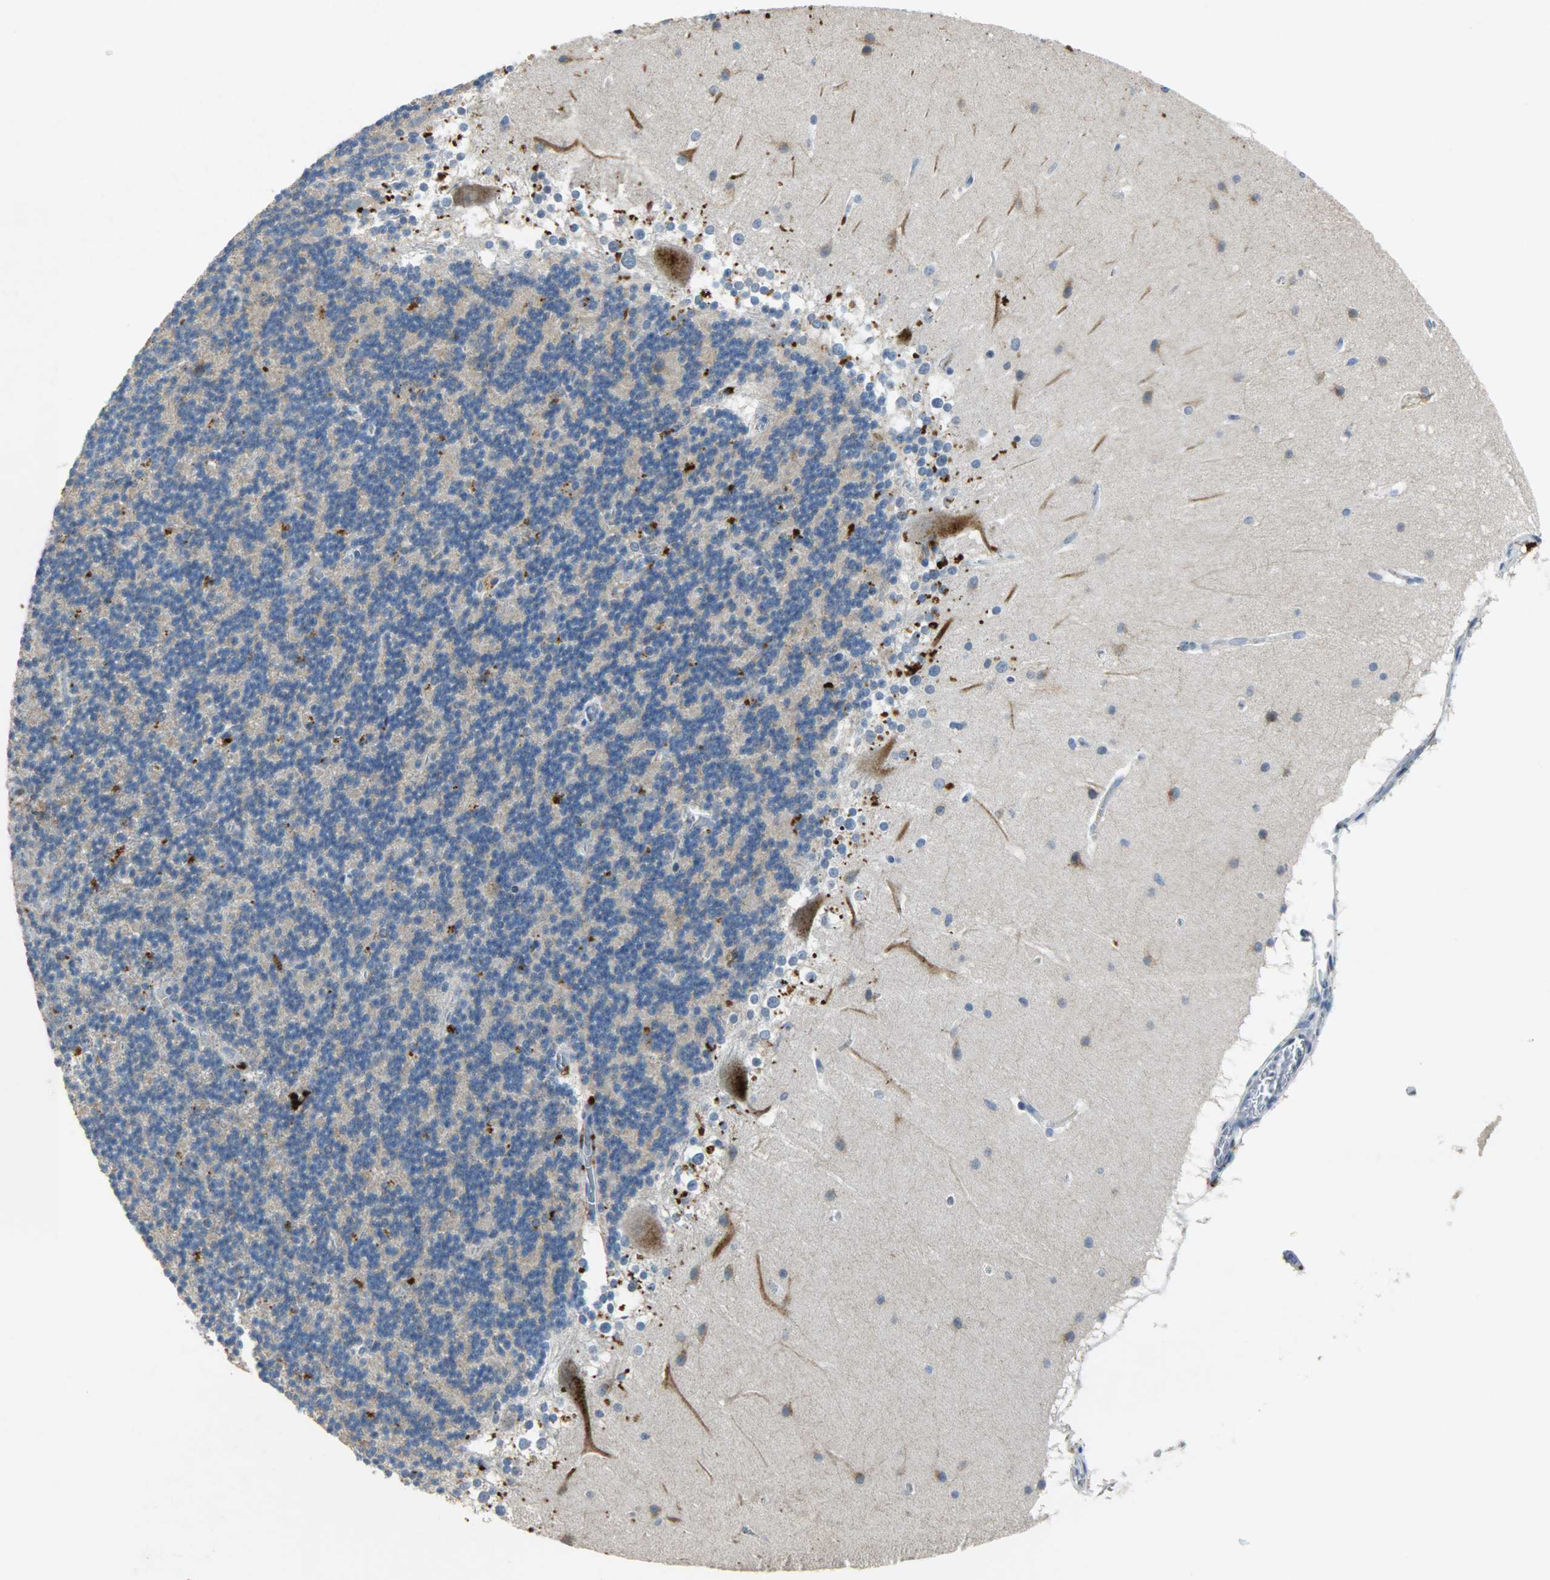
{"staining": {"intensity": "strong", "quantity": "<25%", "location": "cytoplasmic/membranous"}, "tissue": "cerebellum", "cell_type": "Cells in granular layer", "image_type": "normal", "snomed": [{"axis": "morphology", "description": "Normal tissue, NOS"}, {"axis": "topography", "description": "Cerebellum"}], "caption": "Cells in granular layer reveal medium levels of strong cytoplasmic/membranous expression in about <25% of cells in unremarkable cerebellum.", "gene": "DNAJB6", "patient": {"sex": "female", "age": 19}}